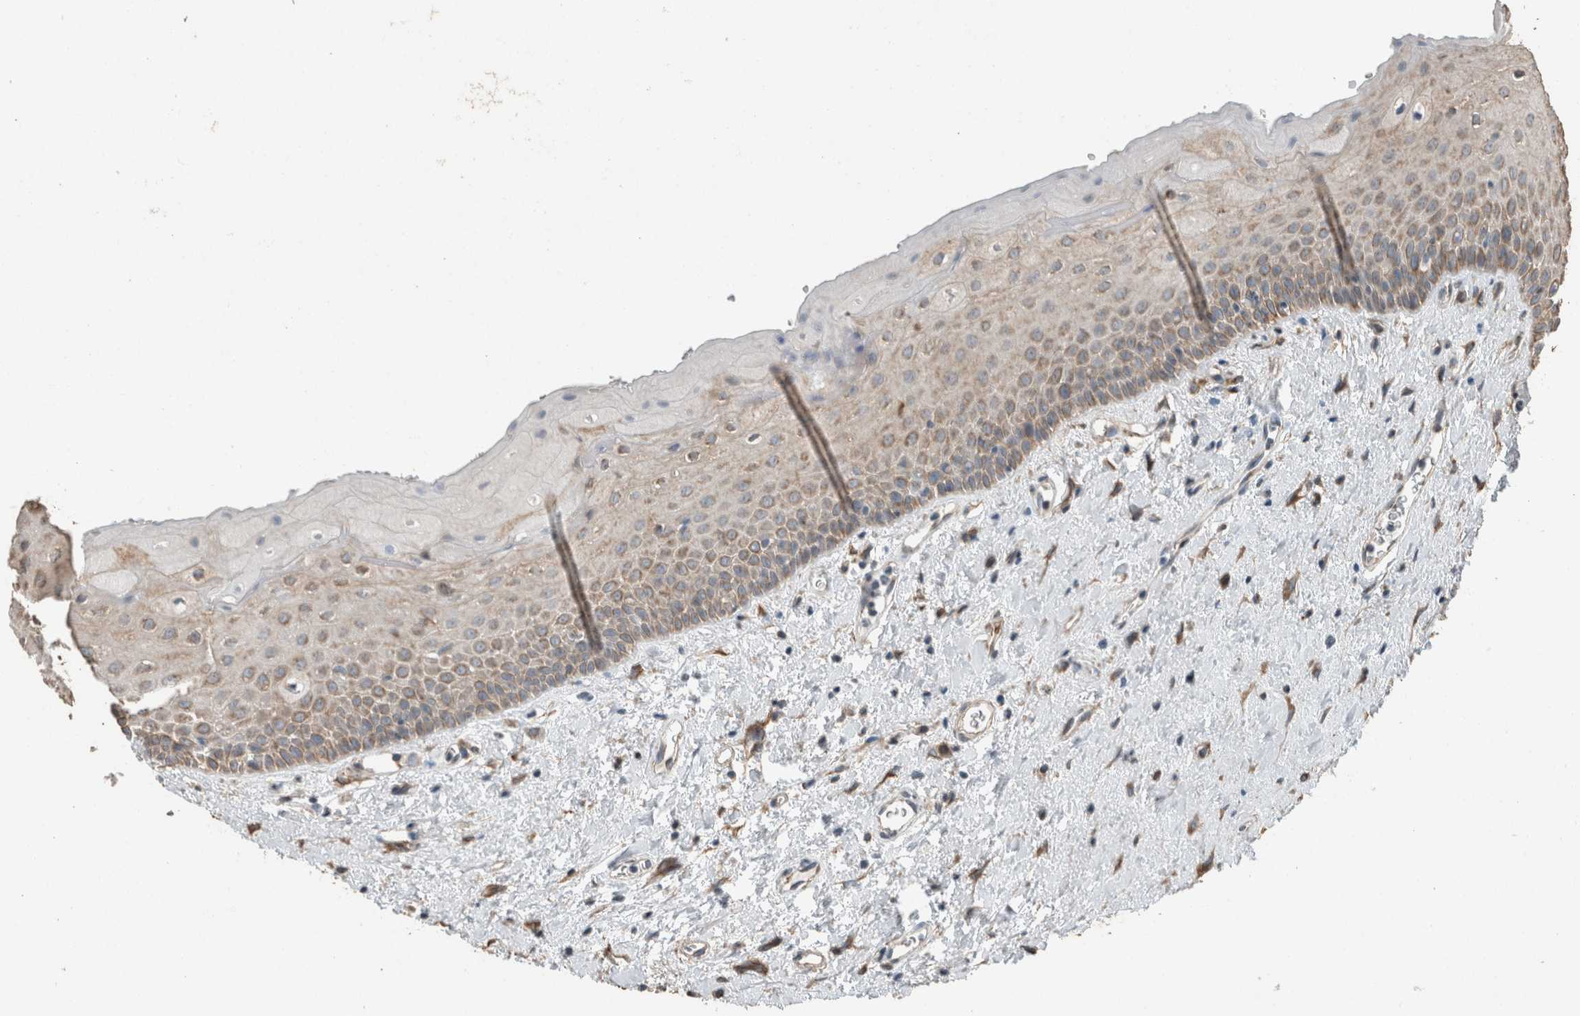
{"staining": {"intensity": "moderate", "quantity": ">75%", "location": "cytoplasmic/membranous"}, "tissue": "oral mucosa", "cell_type": "Squamous epithelial cells", "image_type": "normal", "snomed": [{"axis": "morphology", "description": "Normal tissue, NOS"}, {"axis": "topography", "description": "Oral tissue"}], "caption": "Immunohistochemical staining of unremarkable oral mucosa demonstrates medium levels of moderate cytoplasmic/membranous positivity in about >75% of squamous epithelial cells. Immunohistochemistry stains the protein of interest in brown and the nuclei are stained blue.", "gene": "ACVR2B", "patient": {"sex": "female", "age": 76}}